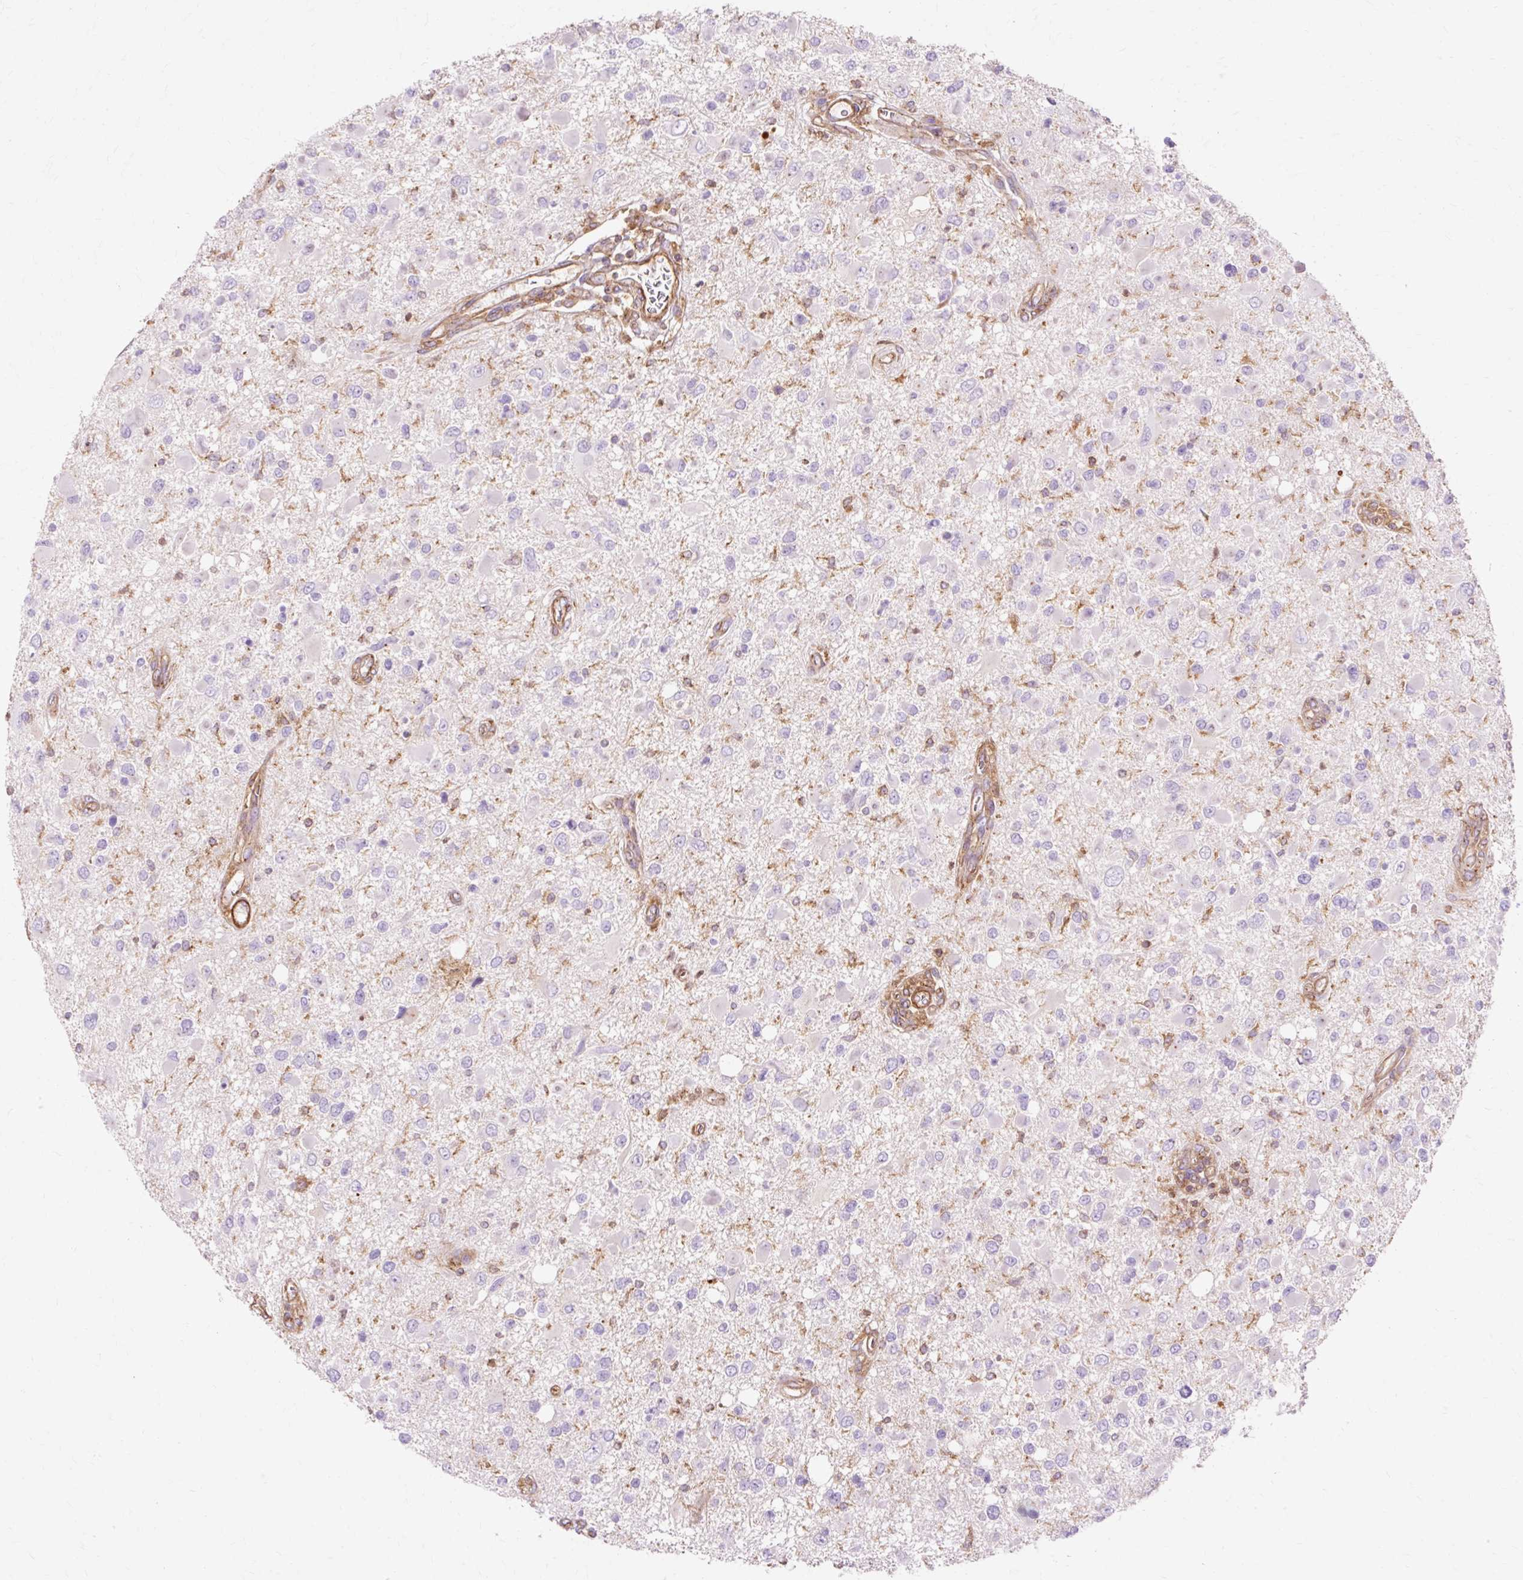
{"staining": {"intensity": "negative", "quantity": "none", "location": "none"}, "tissue": "glioma", "cell_type": "Tumor cells", "image_type": "cancer", "snomed": [{"axis": "morphology", "description": "Glioma, malignant, High grade"}, {"axis": "topography", "description": "Brain"}], "caption": "This is a histopathology image of immunohistochemistry (IHC) staining of glioma, which shows no expression in tumor cells.", "gene": "TBC1D2B", "patient": {"sex": "male", "age": 53}}